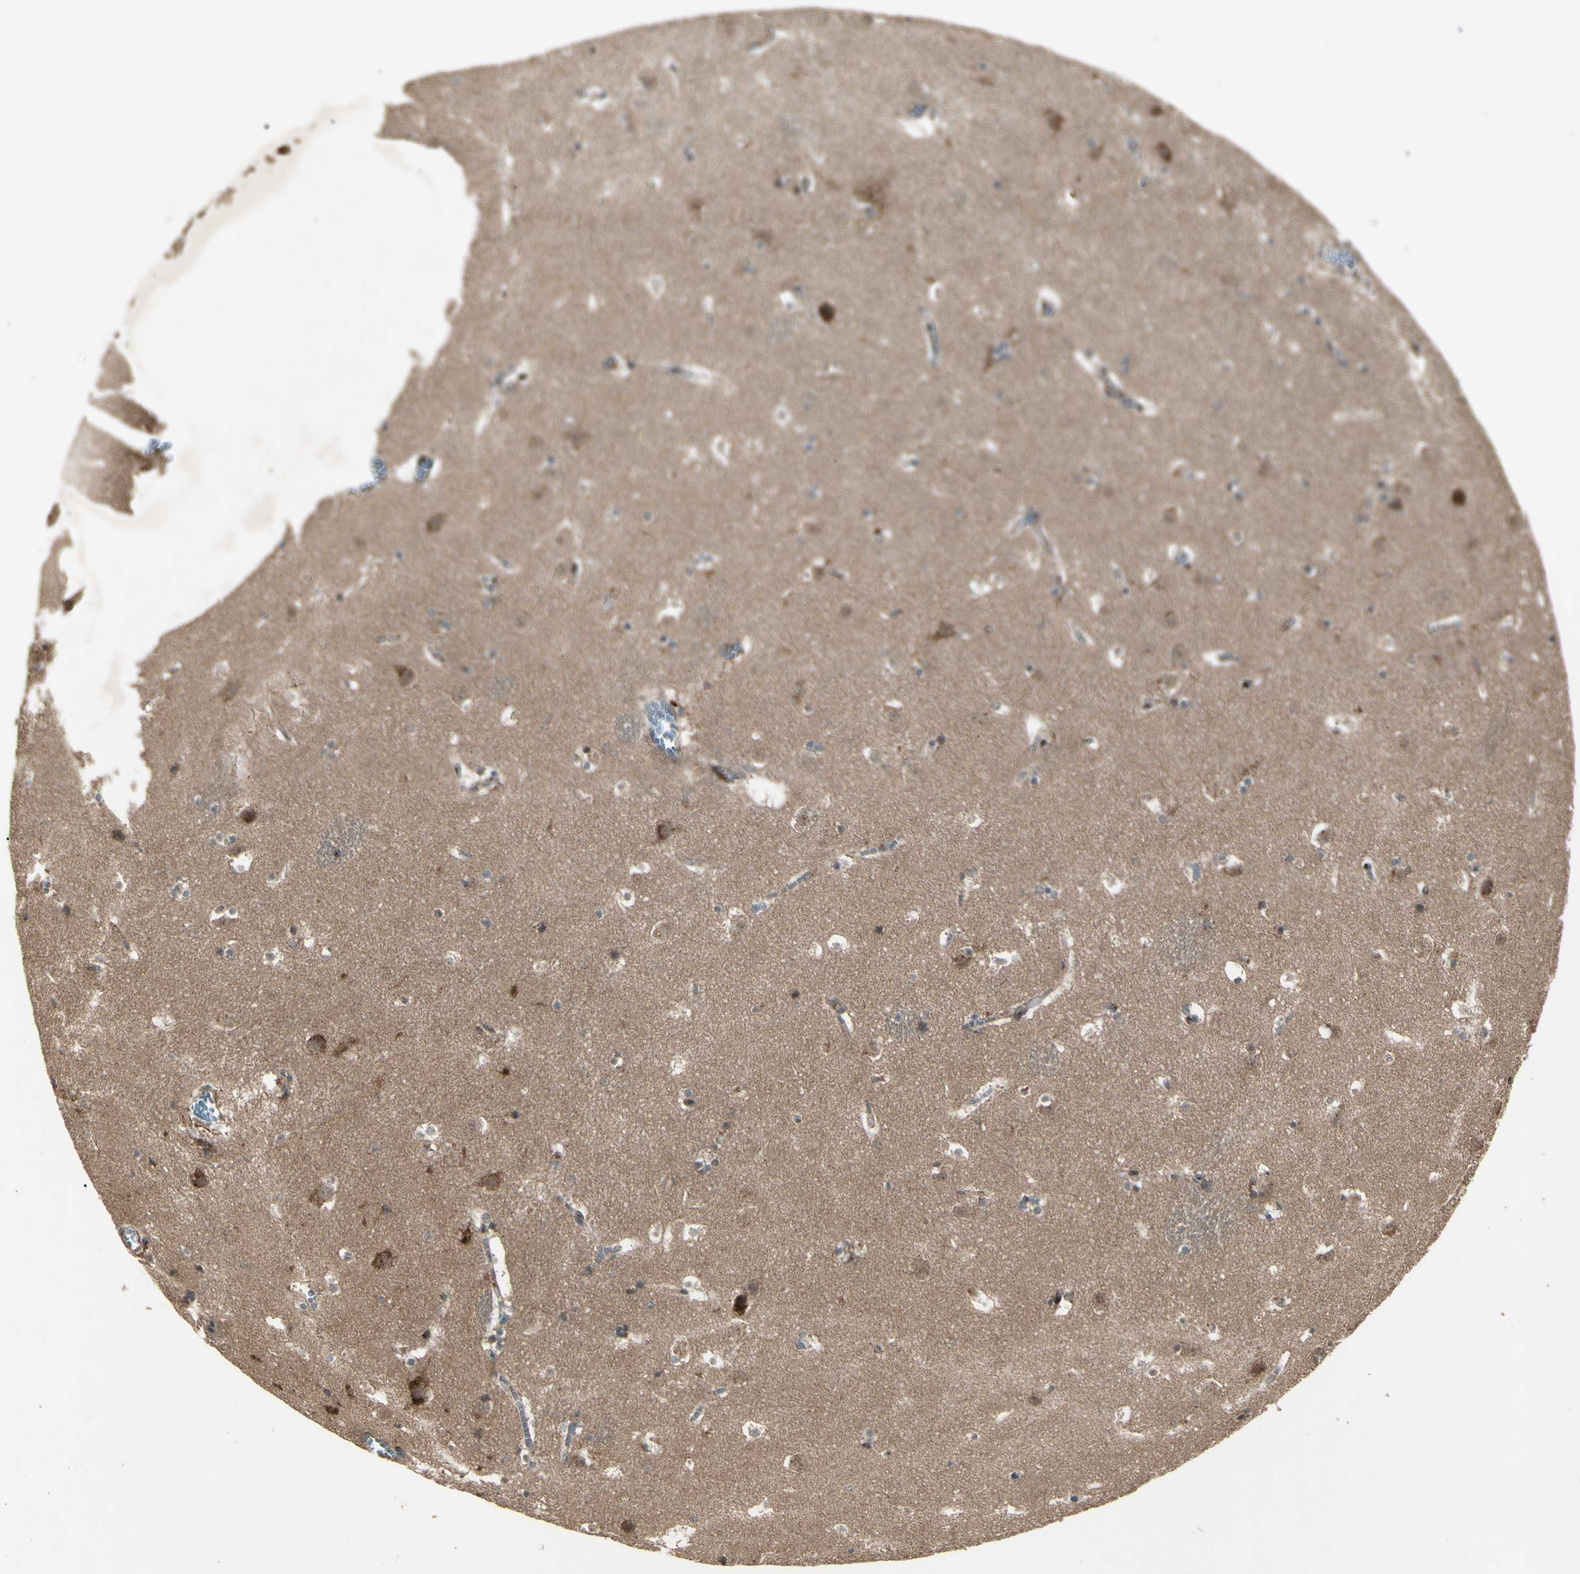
{"staining": {"intensity": "weak", "quantity": "25%-75%", "location": "cytoplasmic/membranous"}, "tissue": "caudate", "cell_type": "Glial cells", "image_type": "normal", "snomed": [{"axis": "morphology", "description": "Normal tissue, NOS"}, {"axis": "topography", "description": "Lateral ventricle wall"}], "caption": "High-power microscopy captured an IHC histopathology image of normal caudate, revealing weak cytoplasmic/membranous staining in approximately 25%-75% of glial cells.", "gene": "AP1G1", "patient": {"sex": "male", "age": 45}}